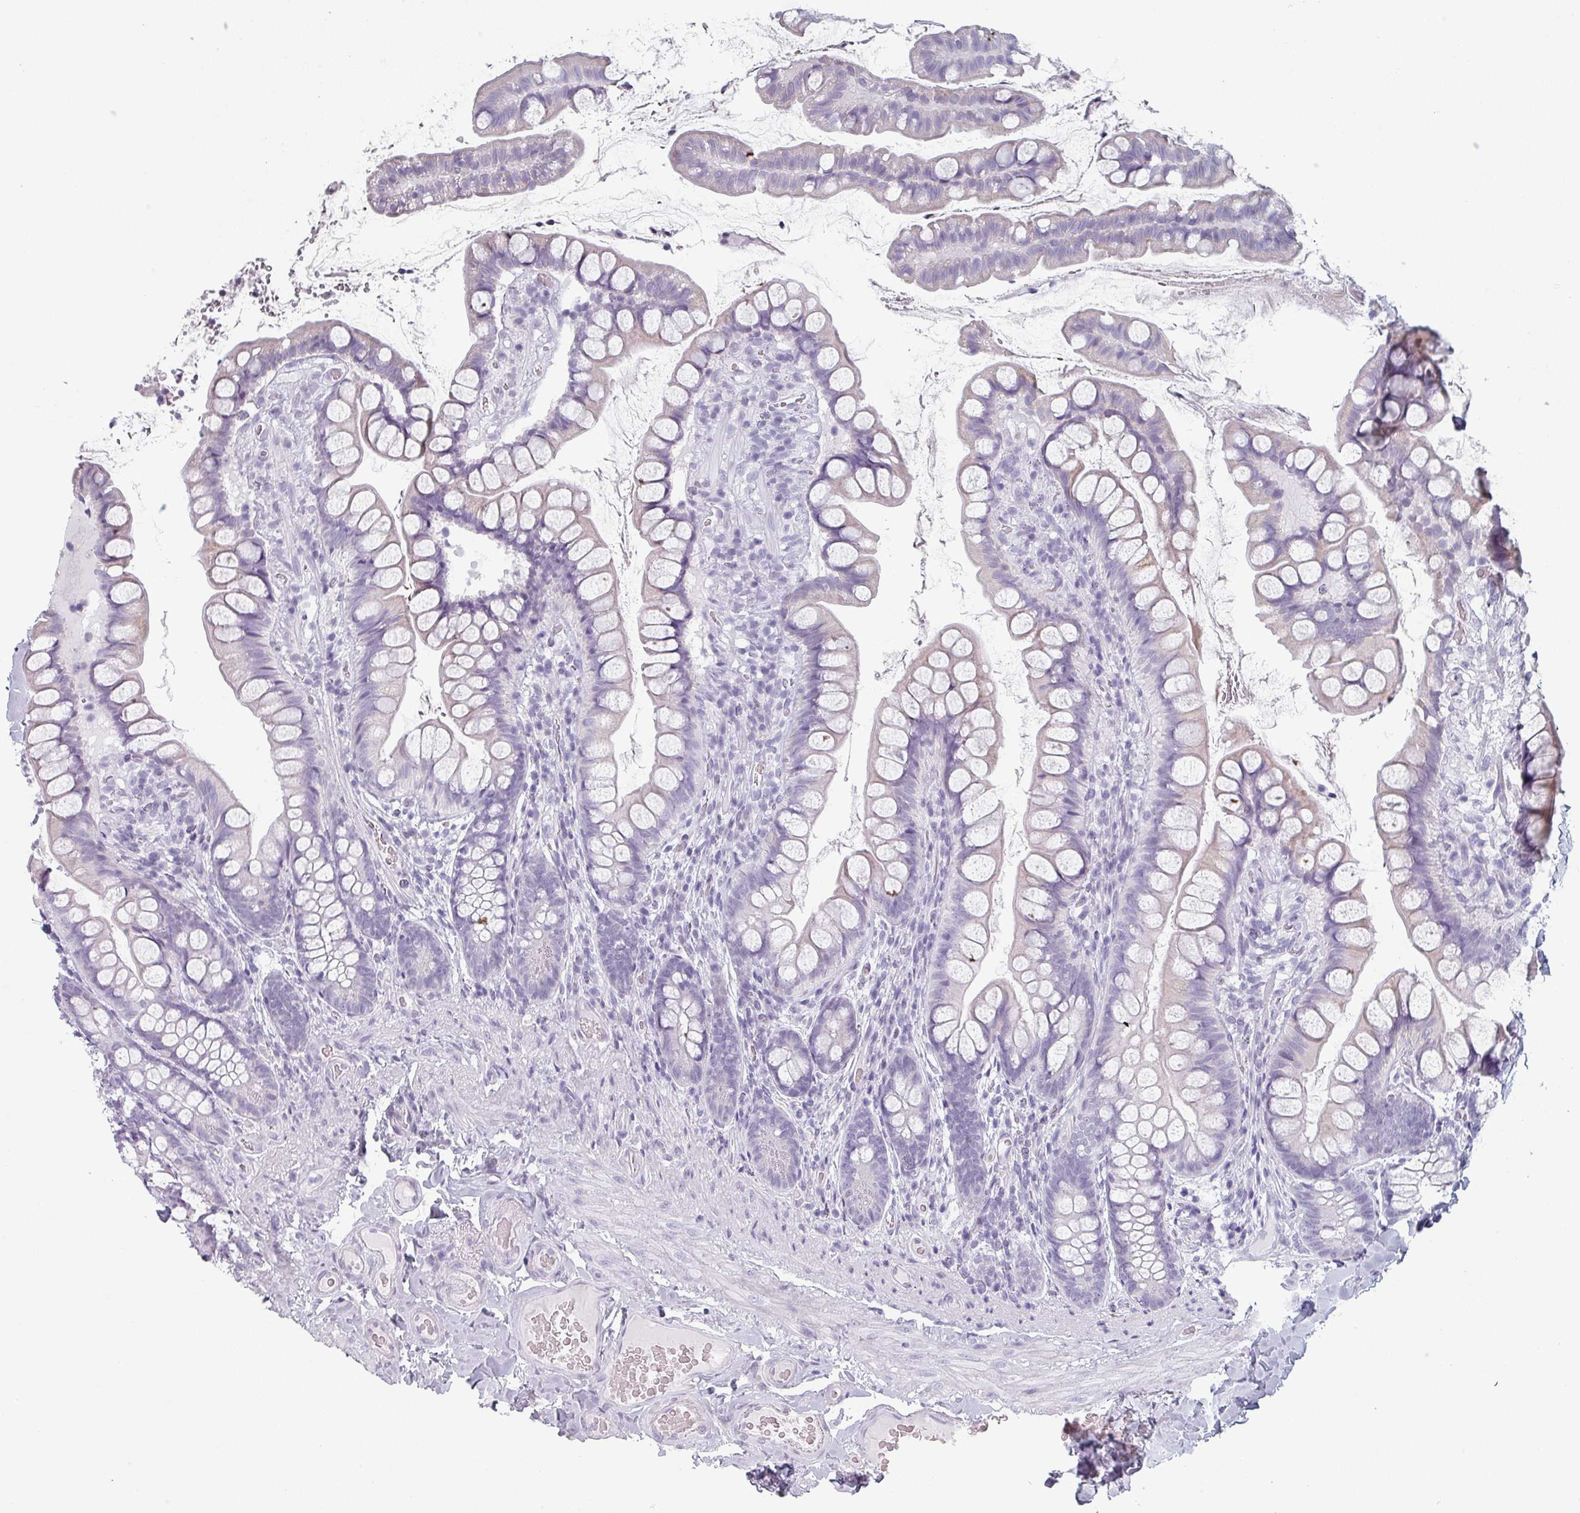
{"staining": {"intensity": "negative", "quantity": "none", "location": "none"}, "tissue": "small intestine", "cell_type": "Glandular cells", "image_type": "normal", "snomed": [{"axis": "morphology", "description": "Normal tissue, NOS"}, {"axis": "topography", "description": "Small intestine"}], "caption": "Glandular cells show no significant staining in unremarkable small intestine.", "gene": "SLC35G2", "patient": {"sex": "male", "age": 70}}